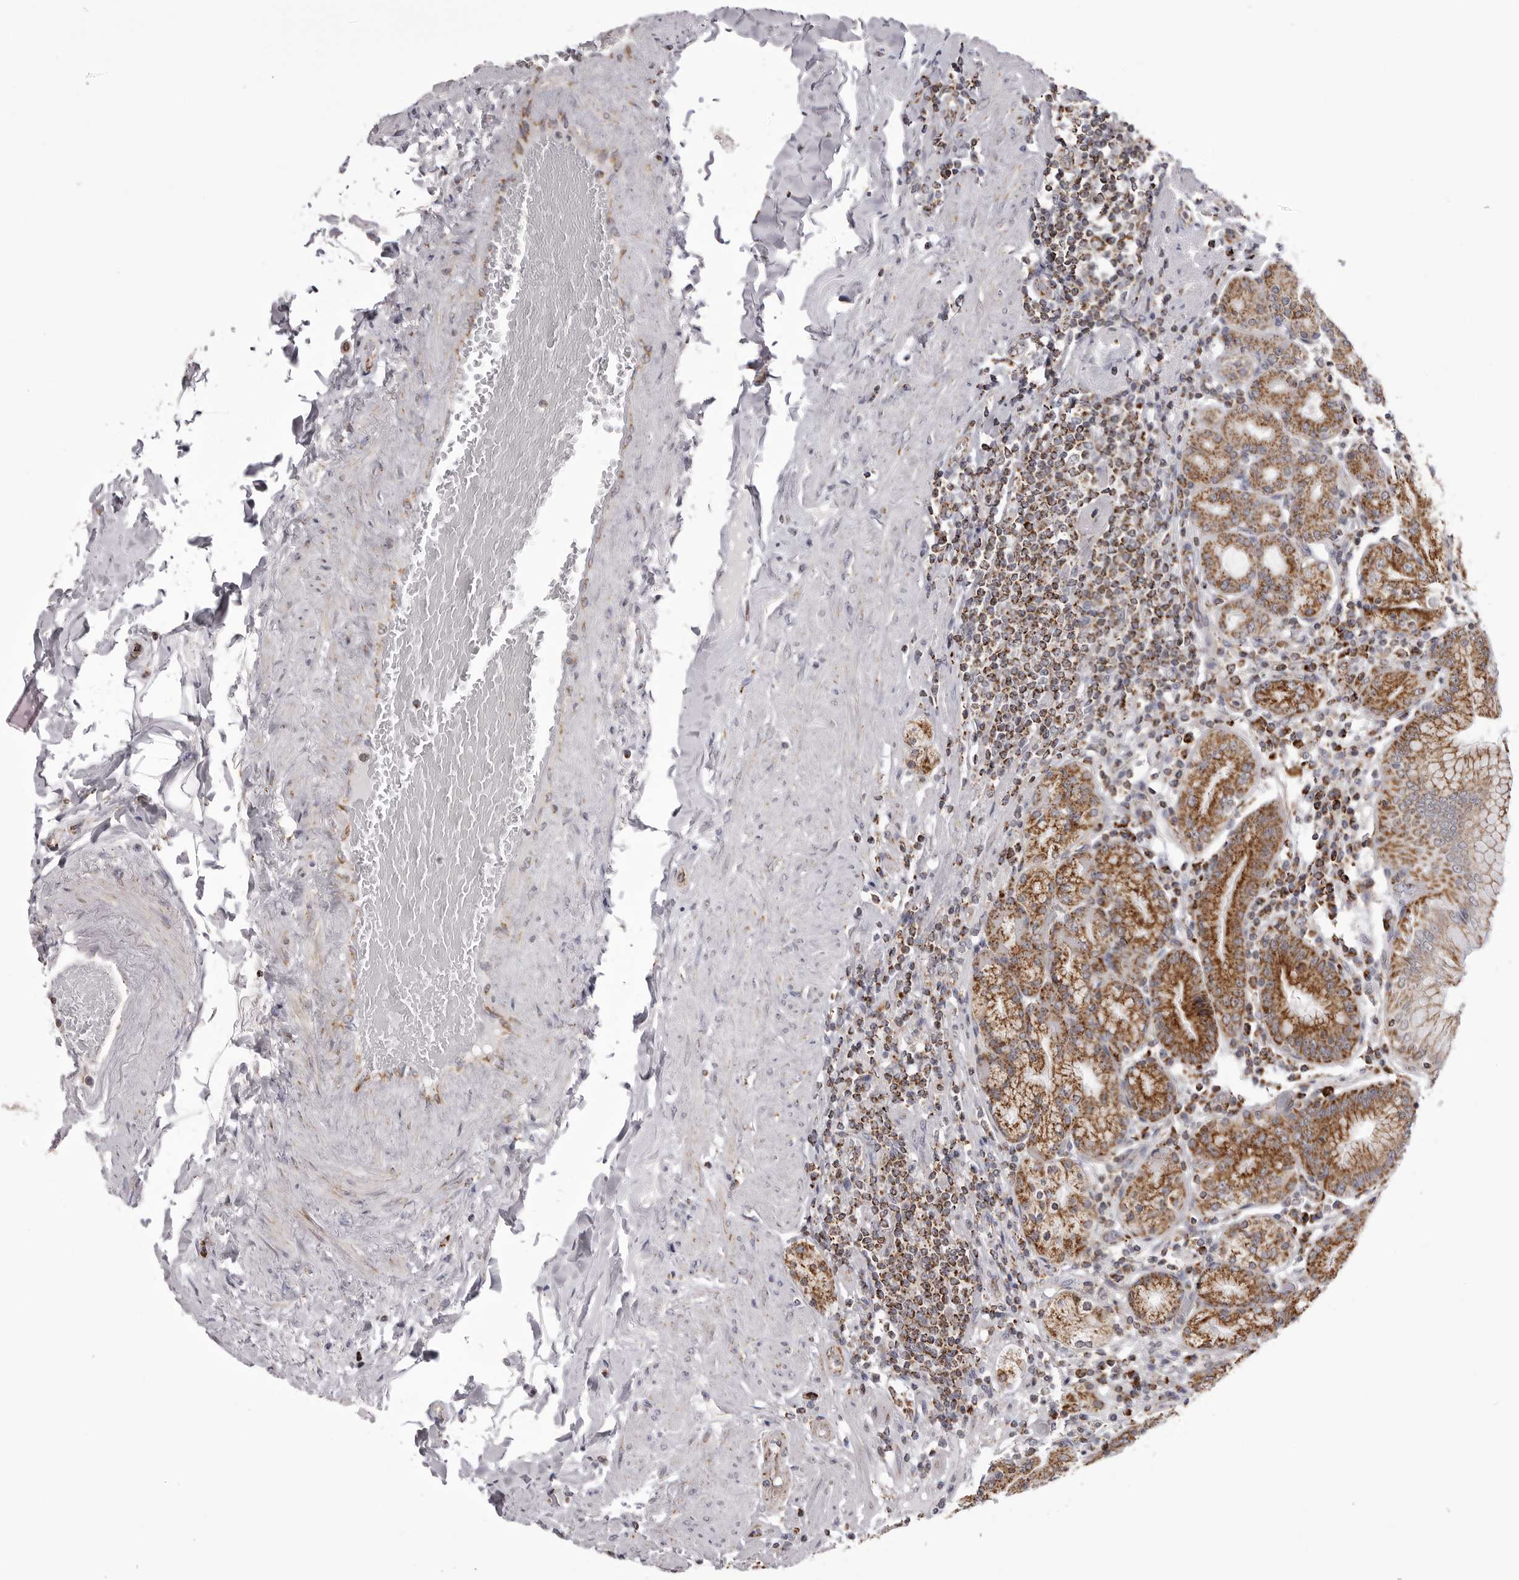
{"staining": {"intensity": "strong", "quantity": ">75%", "location": "cytoplasmic/membranous"}, "tissue": "stomach", "cell_type": "Glandular cells", "image_type": "normal", "snomed": [{"axis": "morphology", "description": "Normal tissue, NOS"}, {"axis": "topography", "description": "Stomach, lower"}], "caption": "A high amount of strong cytoplasmic/membranous expression is identified in approximately >75% of glandular cells in normal stomach. (DAB (3,3'-diaminobenzidine) = brown stain, brightfield microscopy at high magnification).", "gene": "TUFM", "patient": {"sex": "female", "age": 76}}